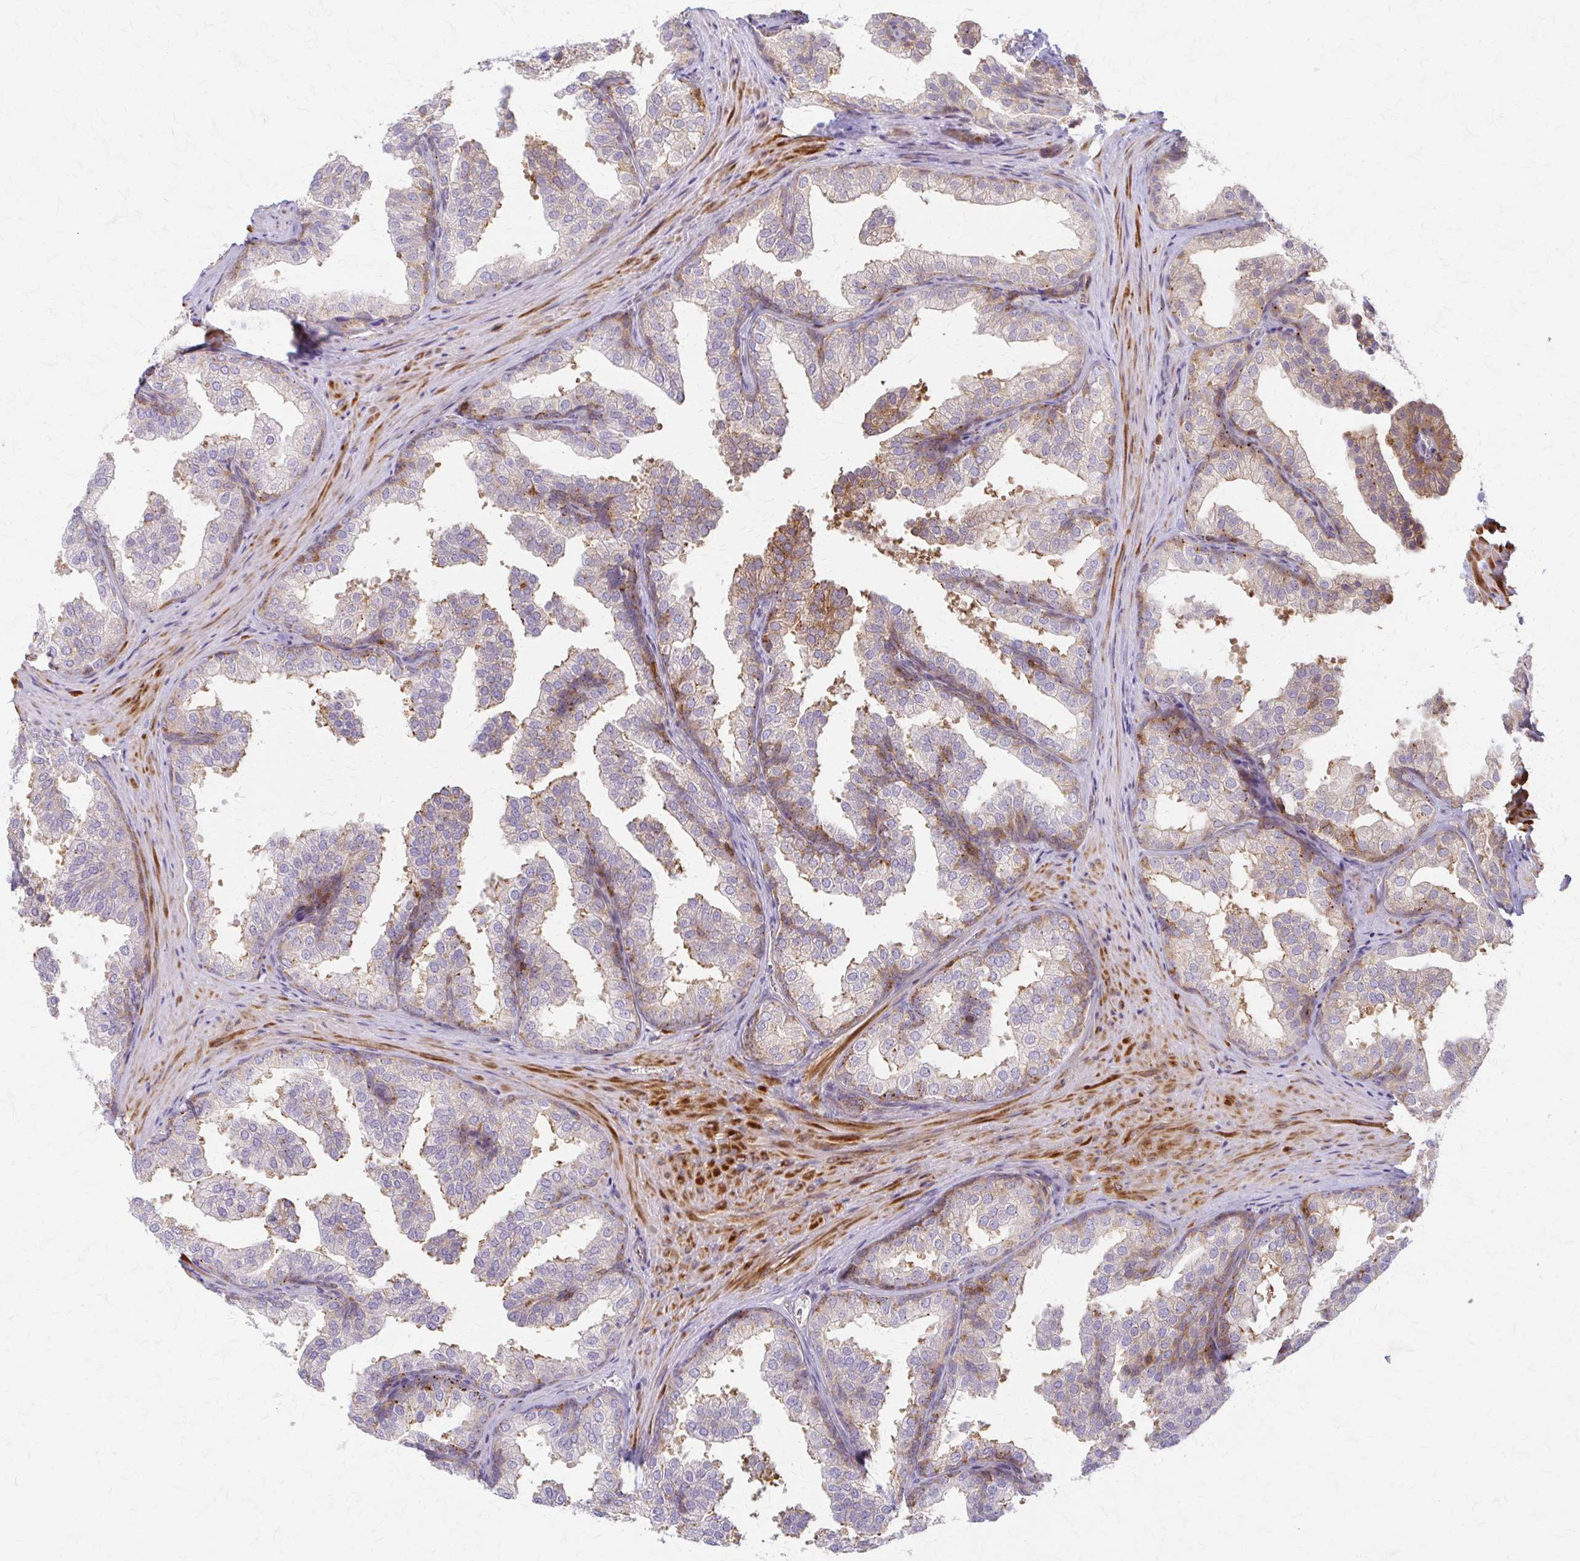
{"staining": {"intensity": "weak", "quantity": "25%-75%", "location": "cytoplasmic/membranous"}, "tissue": "prostate", "cell_type": "Glandular cells", "image_type": "normal", "snomed": [{"axis": "morphology", "description": "Normal tissue, NOS"}, {"axis": "topography", "description": "Prostate"}], "caption": "Unremarkable prostate exhibits weak cytoplasmic/membranous positivity in about 25%-75% of glandular cells, visualized by immunohistochemistry.", "gene": "ARHGAP35", "patient": {"sex": "male", "age": 37}}